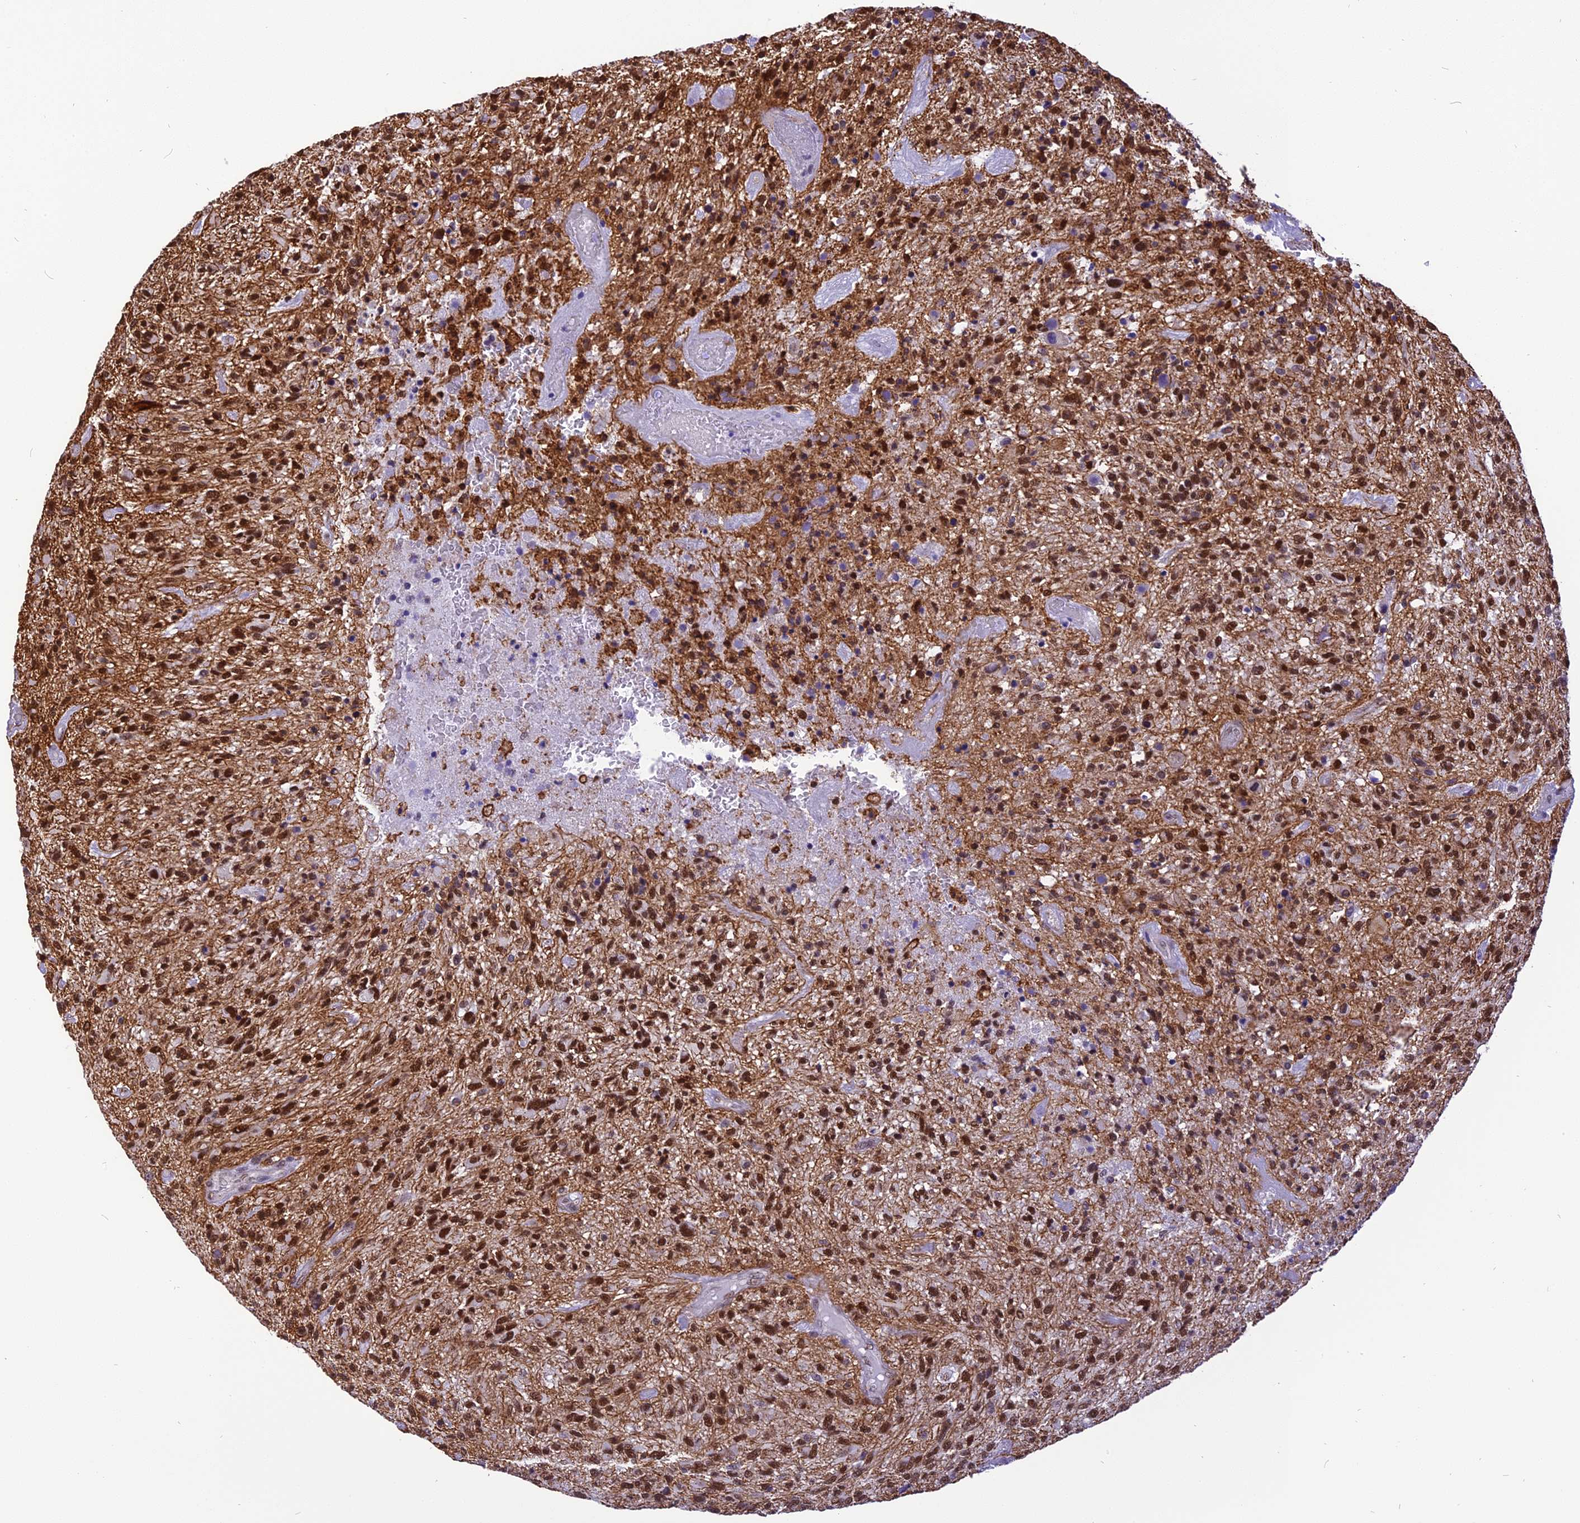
{"staining": {"intensity": "moderate", "quantity": ">75%", "location": "nuclear"}, "tissue": "glioma", "cell_type": "Tumor cells", "image_type": "cancer", "snomed": [{"axis": "morphology", "description": "Glioma, malignant, High grade"}, {"axis": "topography", "description": "Brain"}], "caption": "Glioma tissue exhibits moderate nuclear expression in approximately >75% of tumor cells", "gene": "IRF2BP1", "patient": {"sex": "male", "age": 47}}